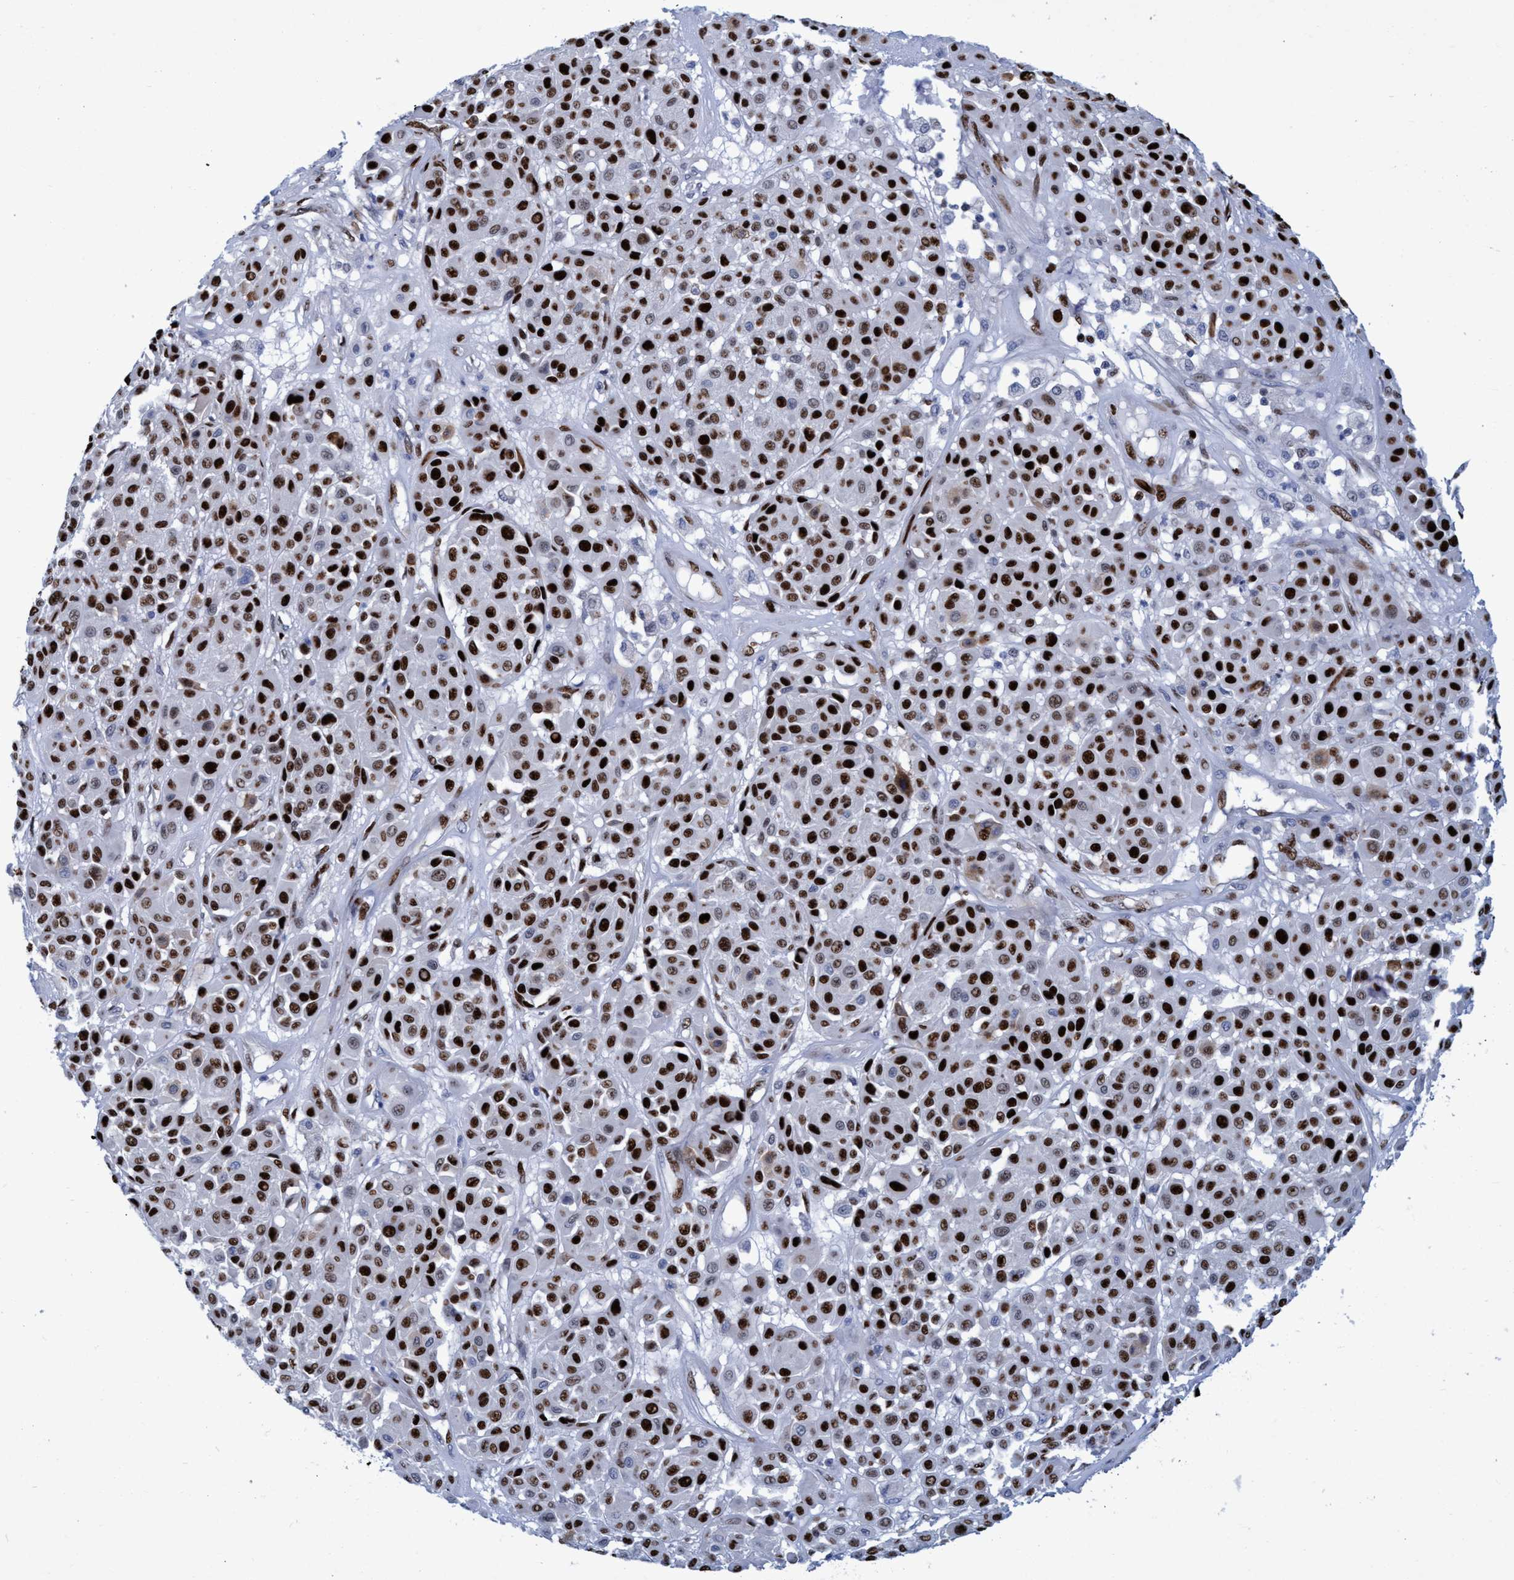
{"staining": {"intensity": "strong", "quantity": ">75%", "location": "nuclear"}, "tissue": "melanoma", "cell_type": "Tumor cells", "image_type": "cancer", "snomed": [{"axis": "morphology", "description": "Malignant melanoma, Metastatic site"}, {"axis": "topography", "description": "Soft tissue"}], "caption": "Immunohistochemical staining of human malignant melanoma (metastatic site) shows strong nuclear protein expression in about >75% of tumor cells. (DAB IHC with brightfield microscopy, high magnification).", "gene": "R3HCC1", "patient": {"sex": "male", "age": 41}}